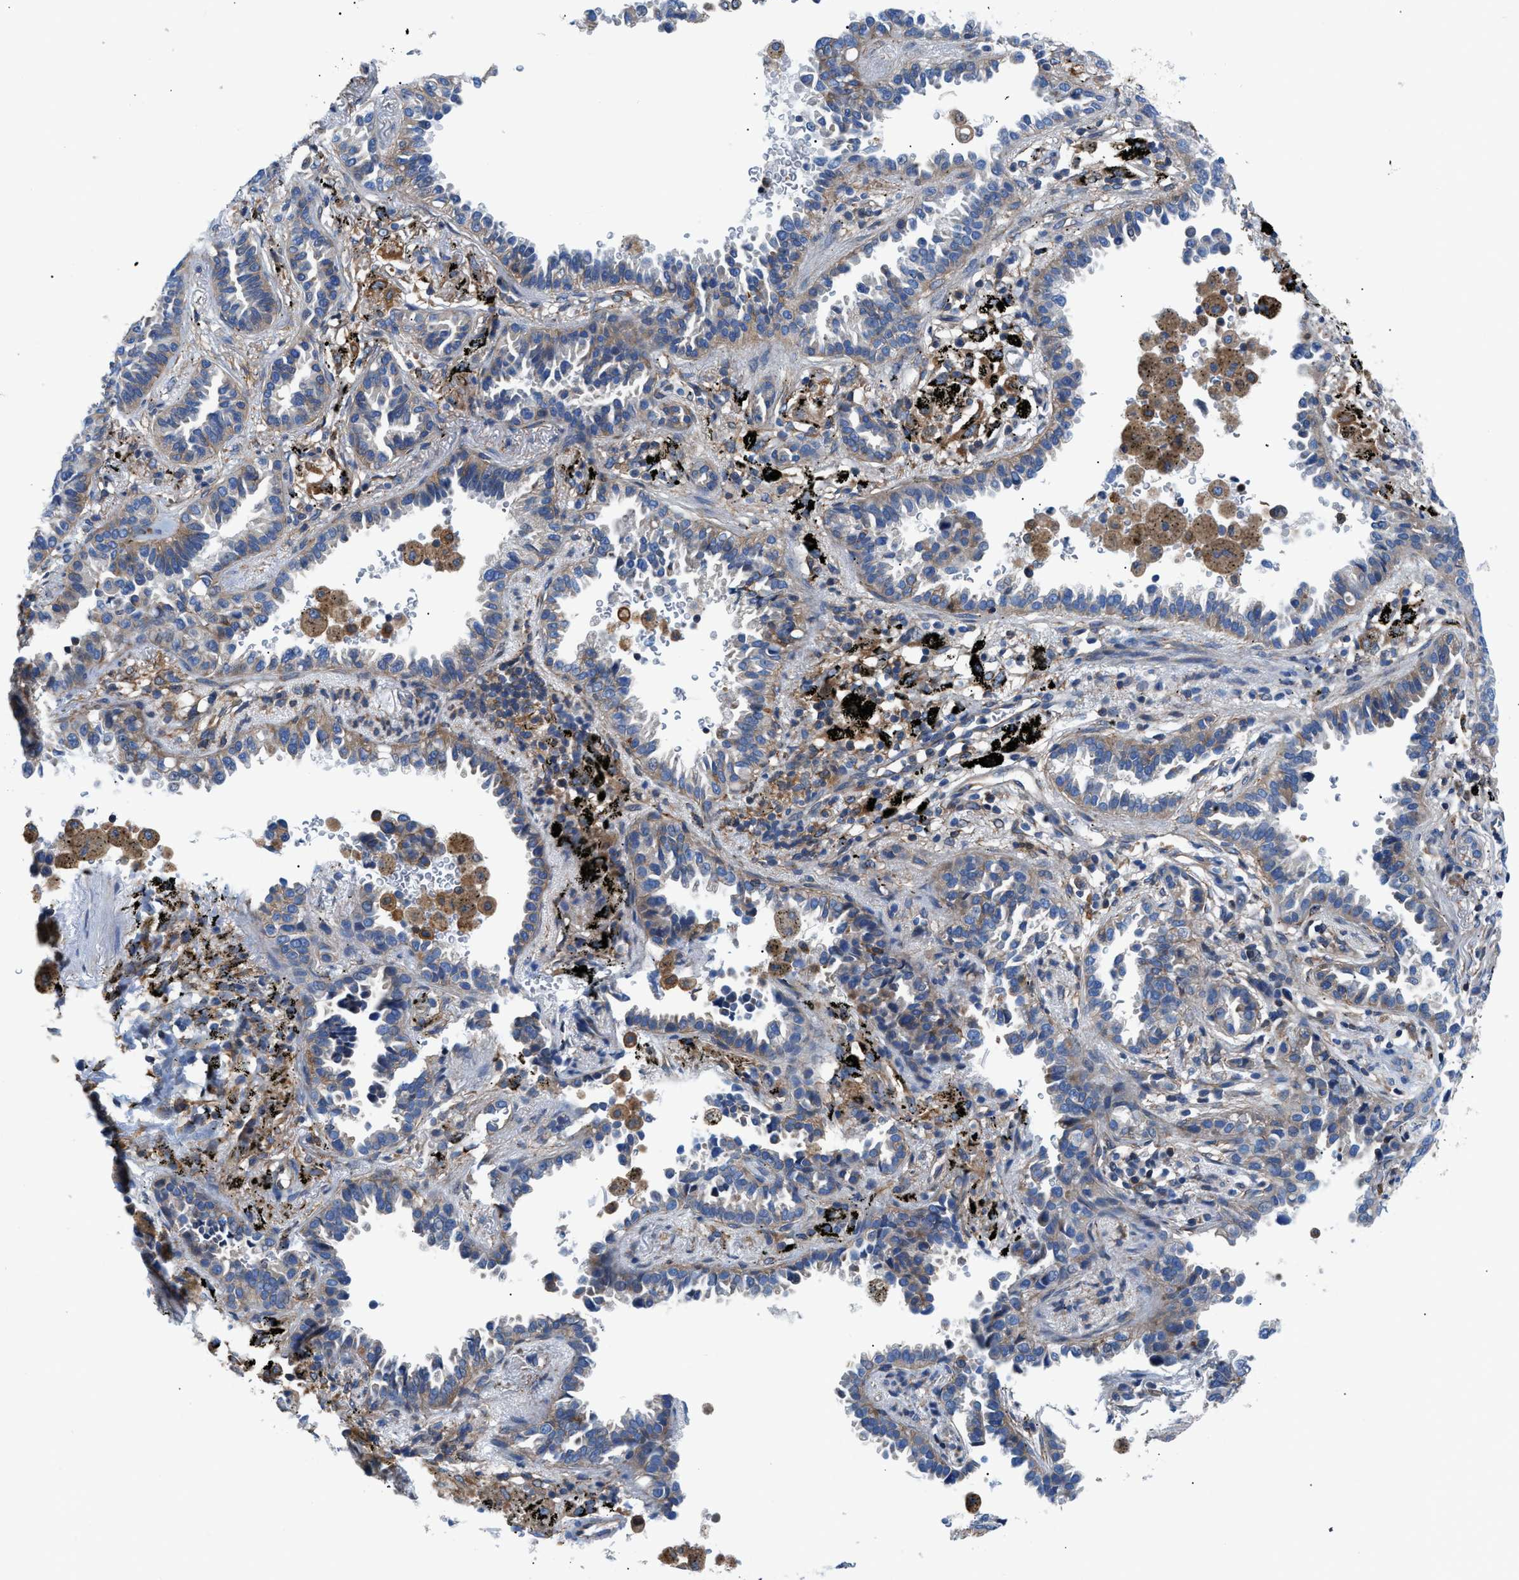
{"staining": {"intensity": "negative", "quantity": "none", "location": "none"}, "tissue": "lung cancer", "cell_type": "Tumor cells", "image_type": "cancer", "snomed": [{"axis": "morphology", "description": "Normal tissue, NOS"}, {"axis": "morphology", "description": "Adenocarcinoma, NOS"}, {"axis": "topography", "description": "Lung"}], "caption": "The micrograph exhibits no staining of tumor cells in lung cancer (adenocarcinoma).", "gene": "DMAC1", "patient": {"sex": "male", "age": 59}}